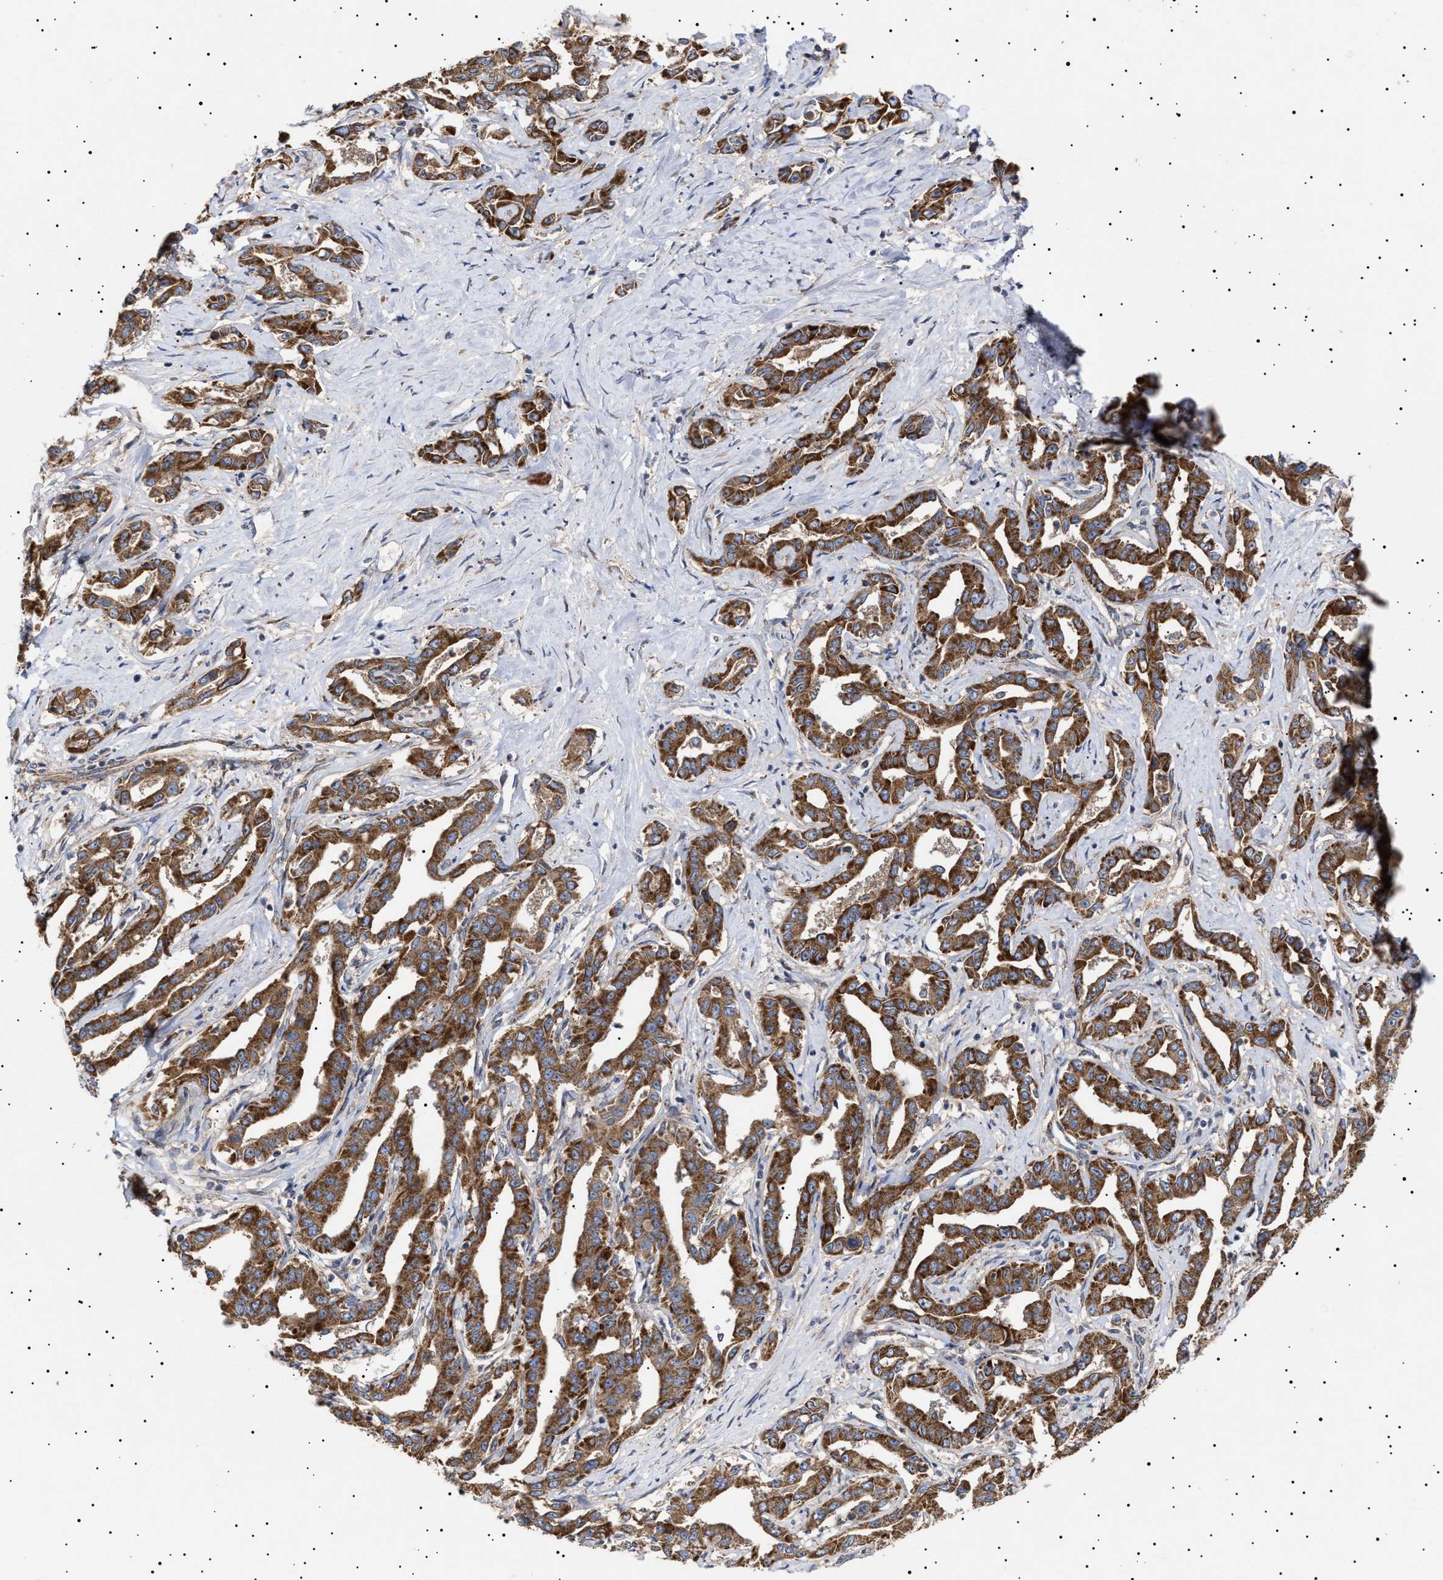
{"staining": {"intensity": "strong", "quantity": ">75%", "location": "cytoplasmic/membranous"}, "tissue": "liver cancer", "cell_type": "Tumor cells", "image_type": "cancer", "snomed": [{"axis": "morphology", "description": "Cholangiocarcinoma"}, {"axis": "topography", "description": "Liver"}], "caption": "Immunohistochemistry of liver cancer (cholangiocarcinoma) reveals high levels of strong cytoplasmic/membranous positivity in approximately >75% of tumor cells.", "gene": "MRPL10", "patient": {"sex": "male", "age": 59}}